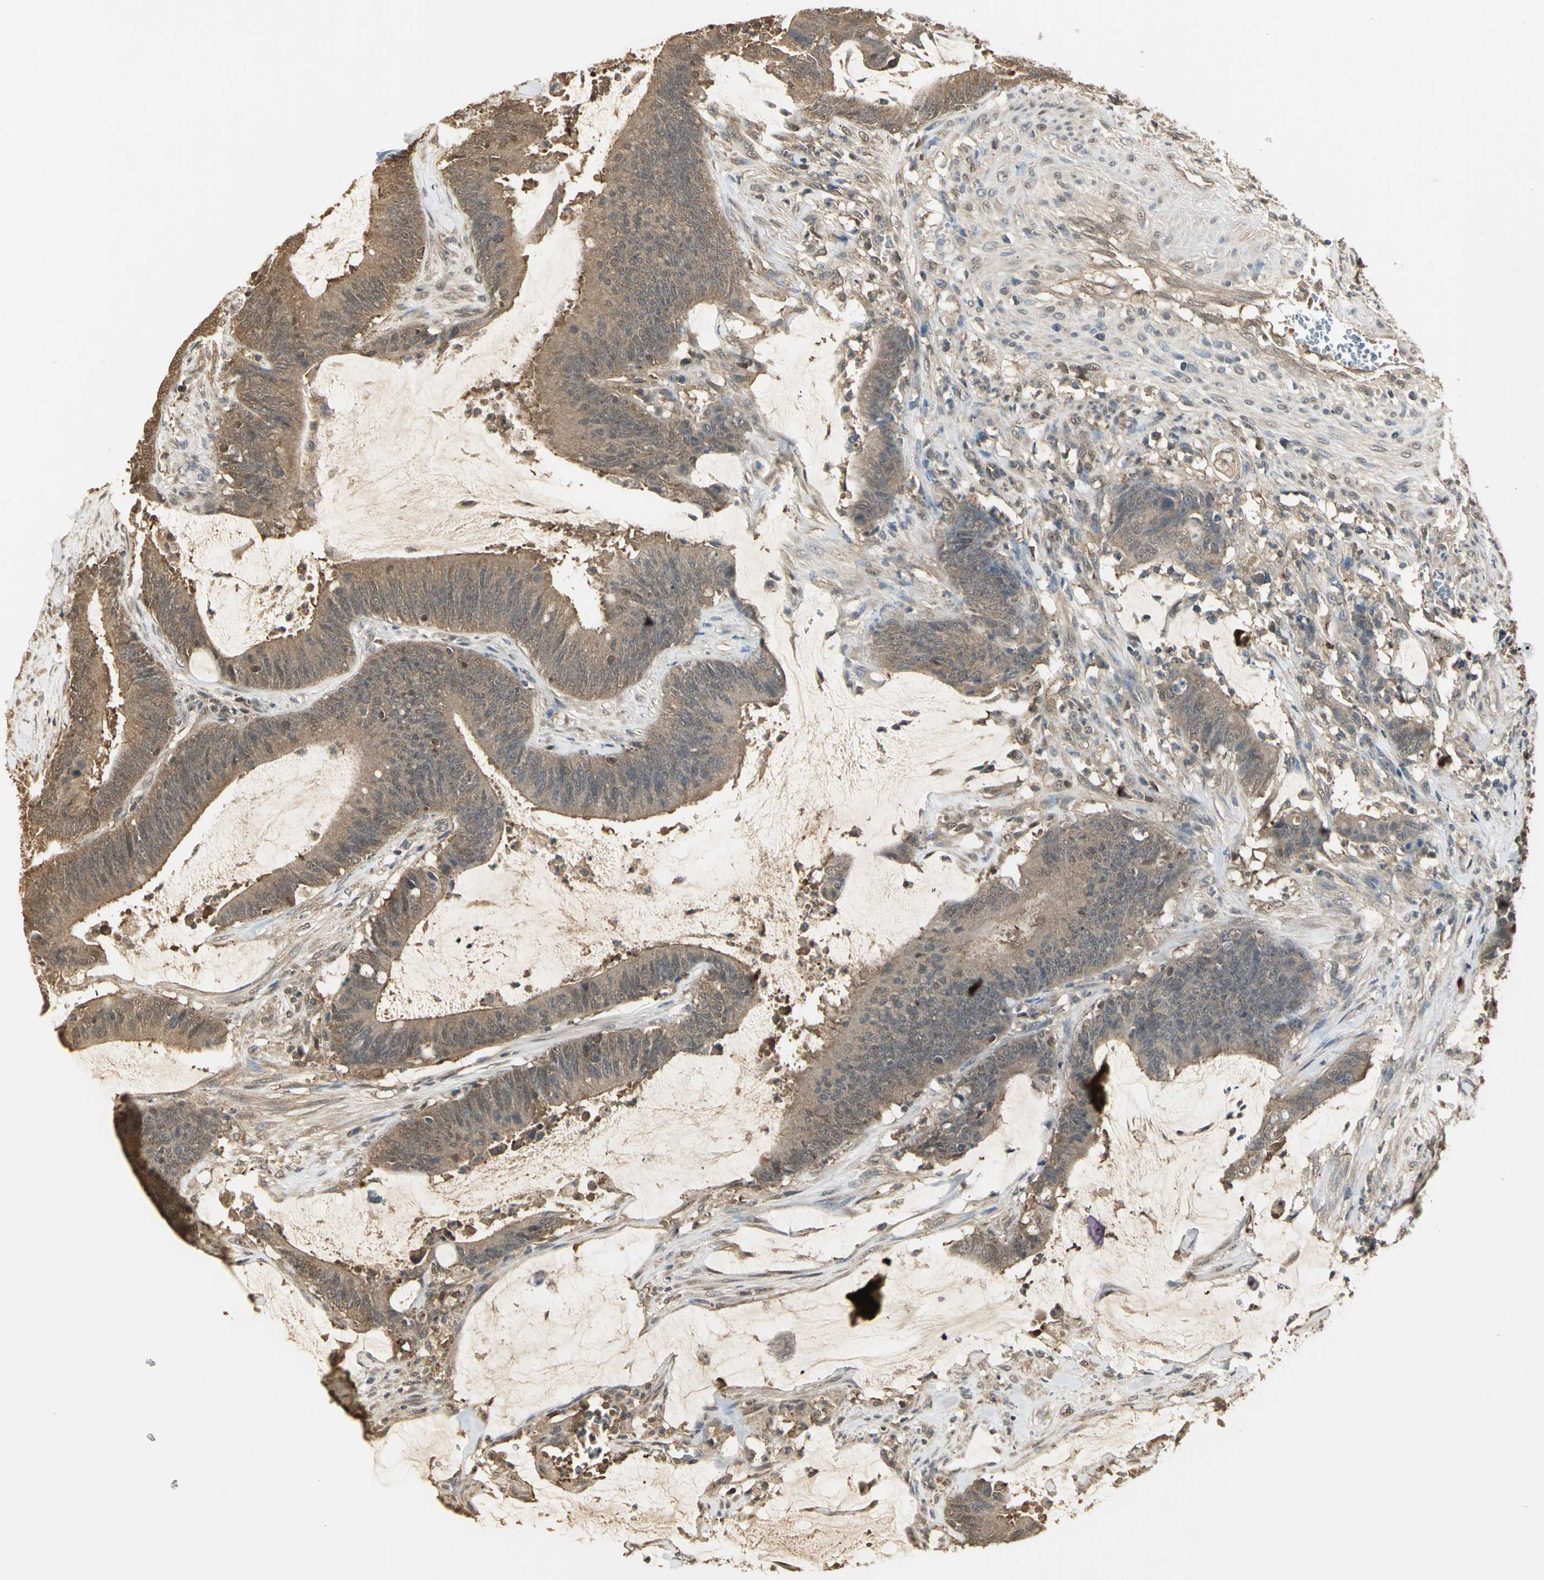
{"staining": {"intensity": "weak", "quantity": ">75%", "location": "cytoplasmic/membranous"}, "tissue": "colorectal cancer", "cell_type": "Tumor cells", "image_type": "cancer", "snomed": [{"axis": "morphology", "description": "Adenocarcinoma, NOS"}, {"axis": "topography", "description": "Rectum"}], "caption": "IHC micrograph of colorectal adenocarcinoma stained for a protein (brown), which displays low levels of weak cytoplasmic/membranous staining in approximately >75% of tumor cells.", "gene": "PARK7", "patient": {"sex": "female", "age": 66}}